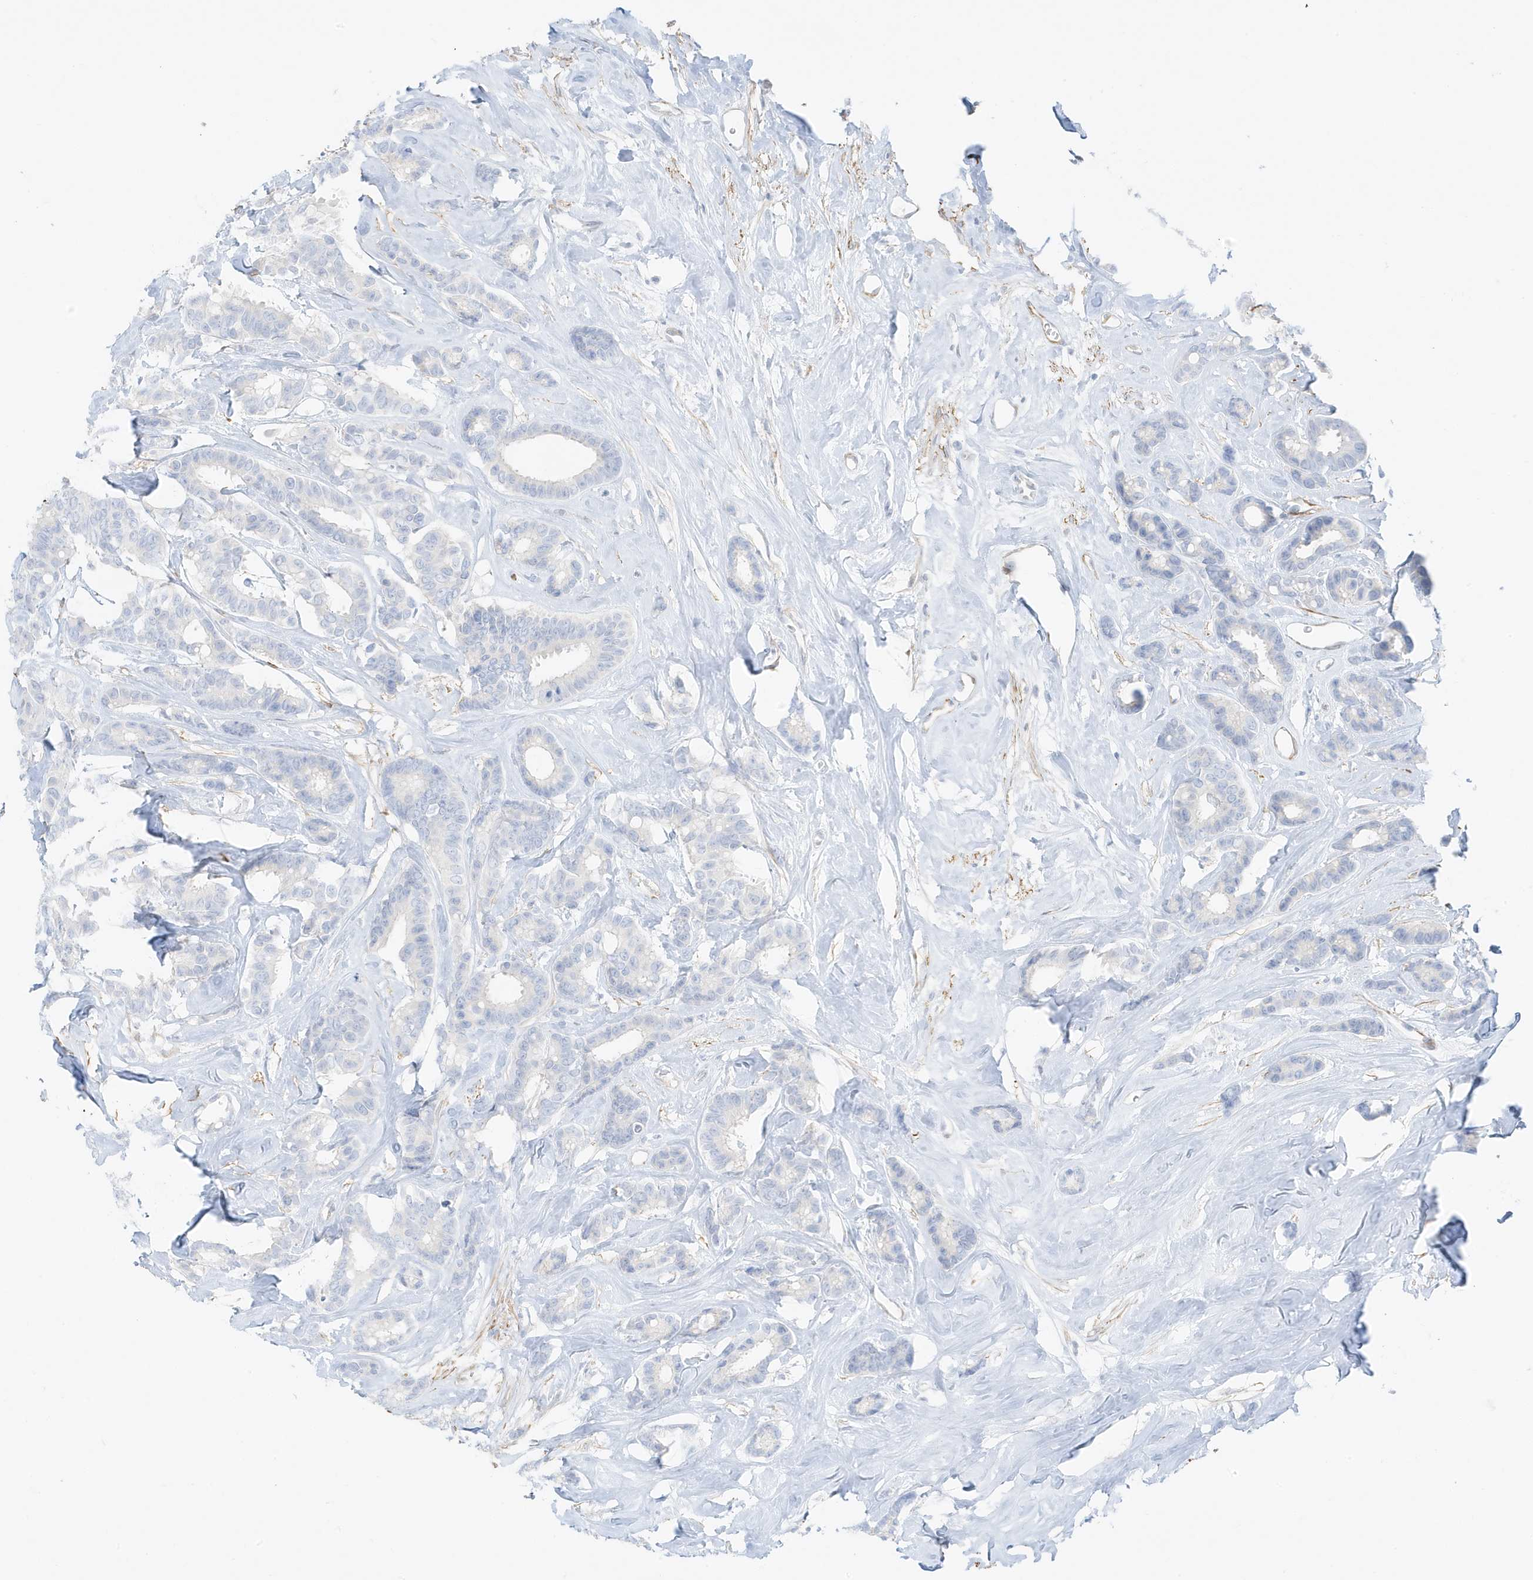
{"staining": {"intensity": "negative", "quantity": "none", "location": "none"}, "tissue": "breast cancer", "cell_type": "Tumor cells", "image_type": "cancer", "snomed": [{"axis": "morphology", "description": "Duct carcinoma"}, {"axis": "topography", "description": "Breast"}], "caption": "Breast invasive ductal carcinoma was stained to show a protein in brown. There is no significant staining in tumor cells.", "gene": "SLC22A13", "patient": {"sex": "female", "age": 87}}